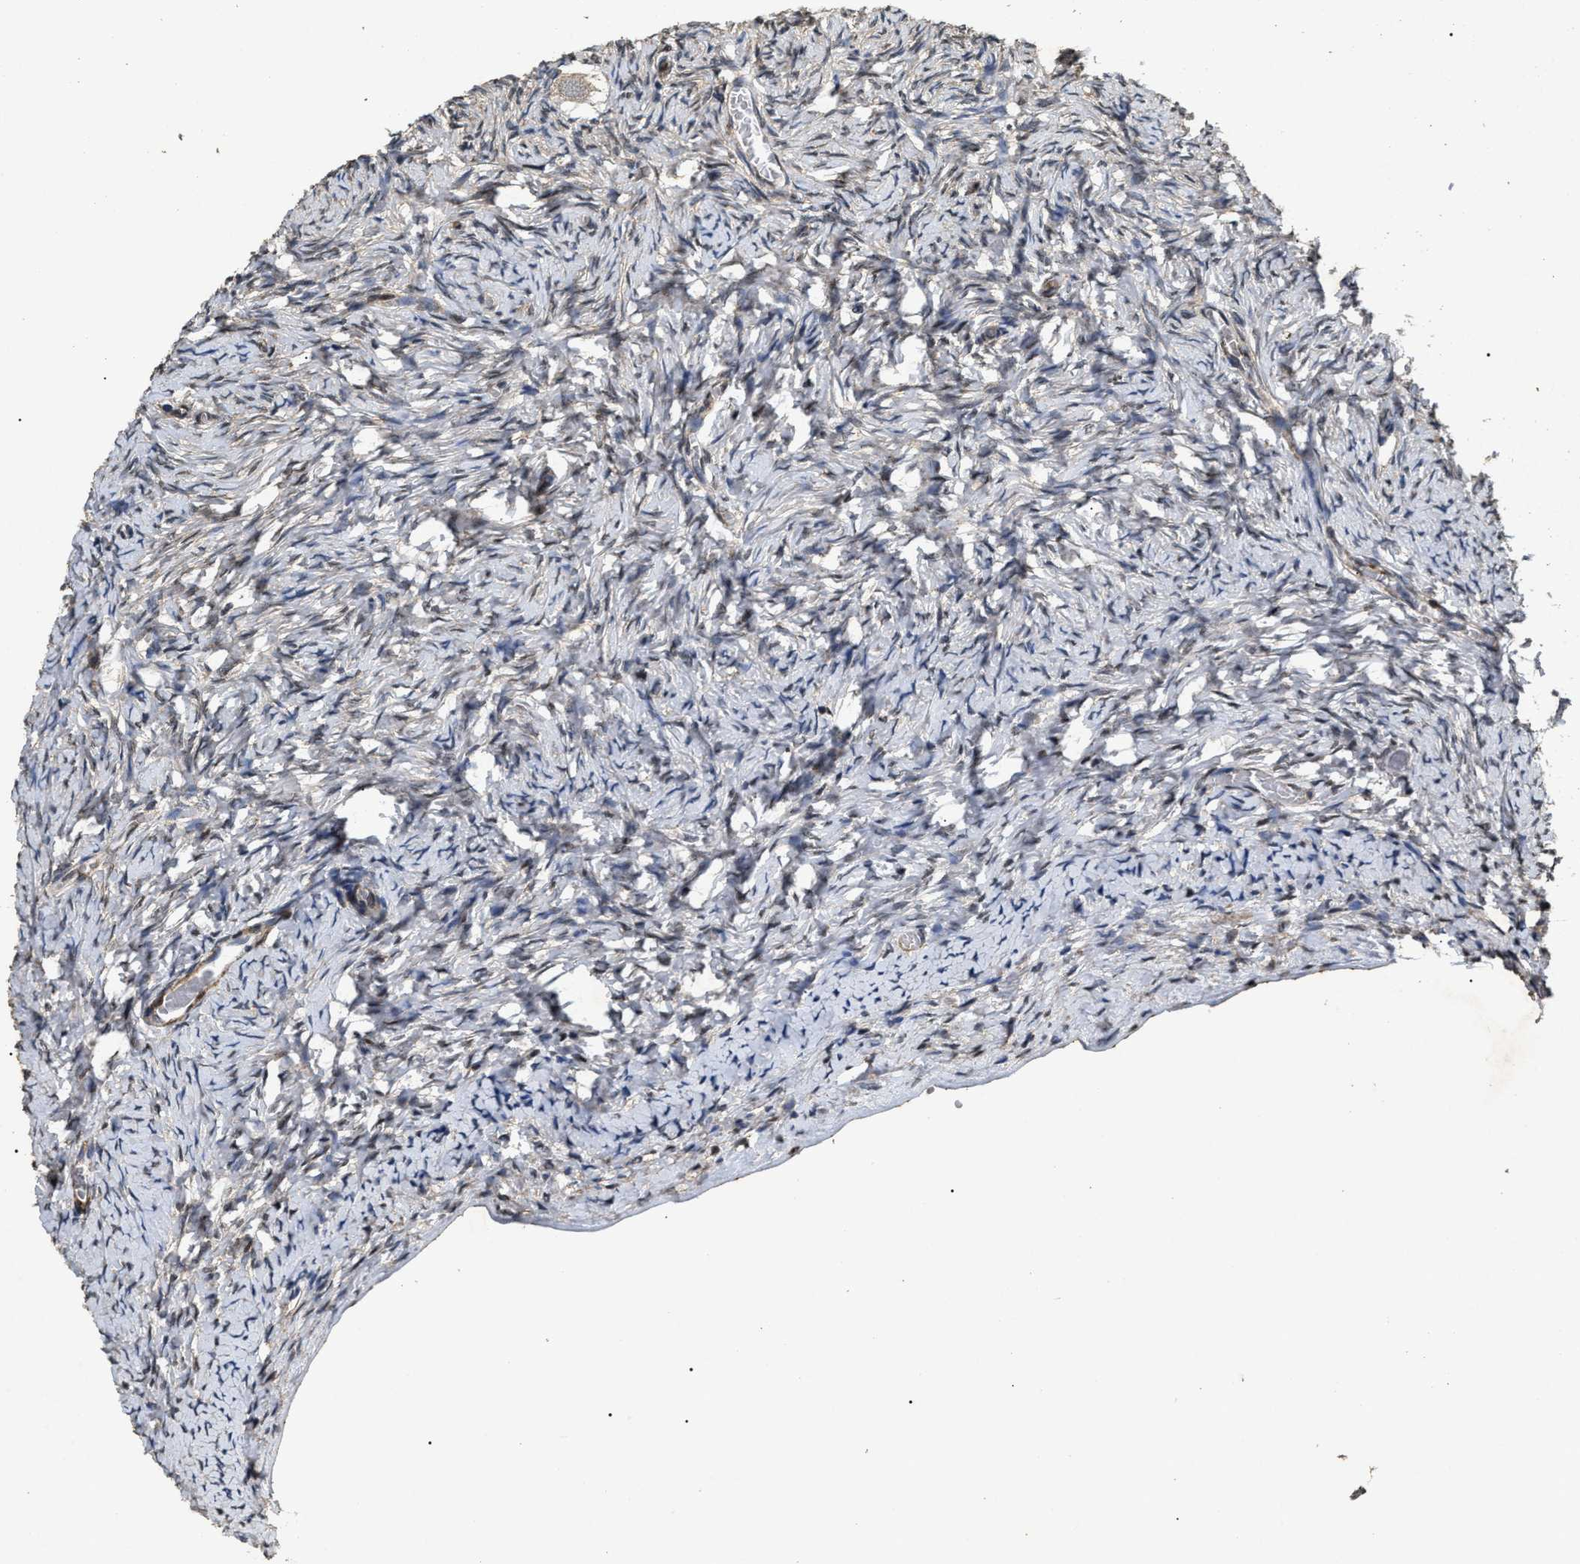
{"staining": {"intensity": "weak", "quantity": "25%-75%", "location": "cytoplasmic/membranous,nuclear"}, "tissue": "ovary", "cell_type": "Ovarian stroma cells", "image_type": "normal", "snomed": [{"axis": "morphology", "description": "Normal tissue, NOS"}, {"axis": "topography", "description": "Ovary"}], "caption": "Immunohistochemistry (IHC) micrograph of unremarkable ovary: human ovary stained using IHC exhibits low levels of weak protein expression localized specifically in the cytoplasmic/membranous,nuclear of ovarian stroma cells, appearing as a cytoplasmic/membranous,nuclear brown color.", "gene": "ANP32E", "patient": {"sex": "female", "age": 27}}